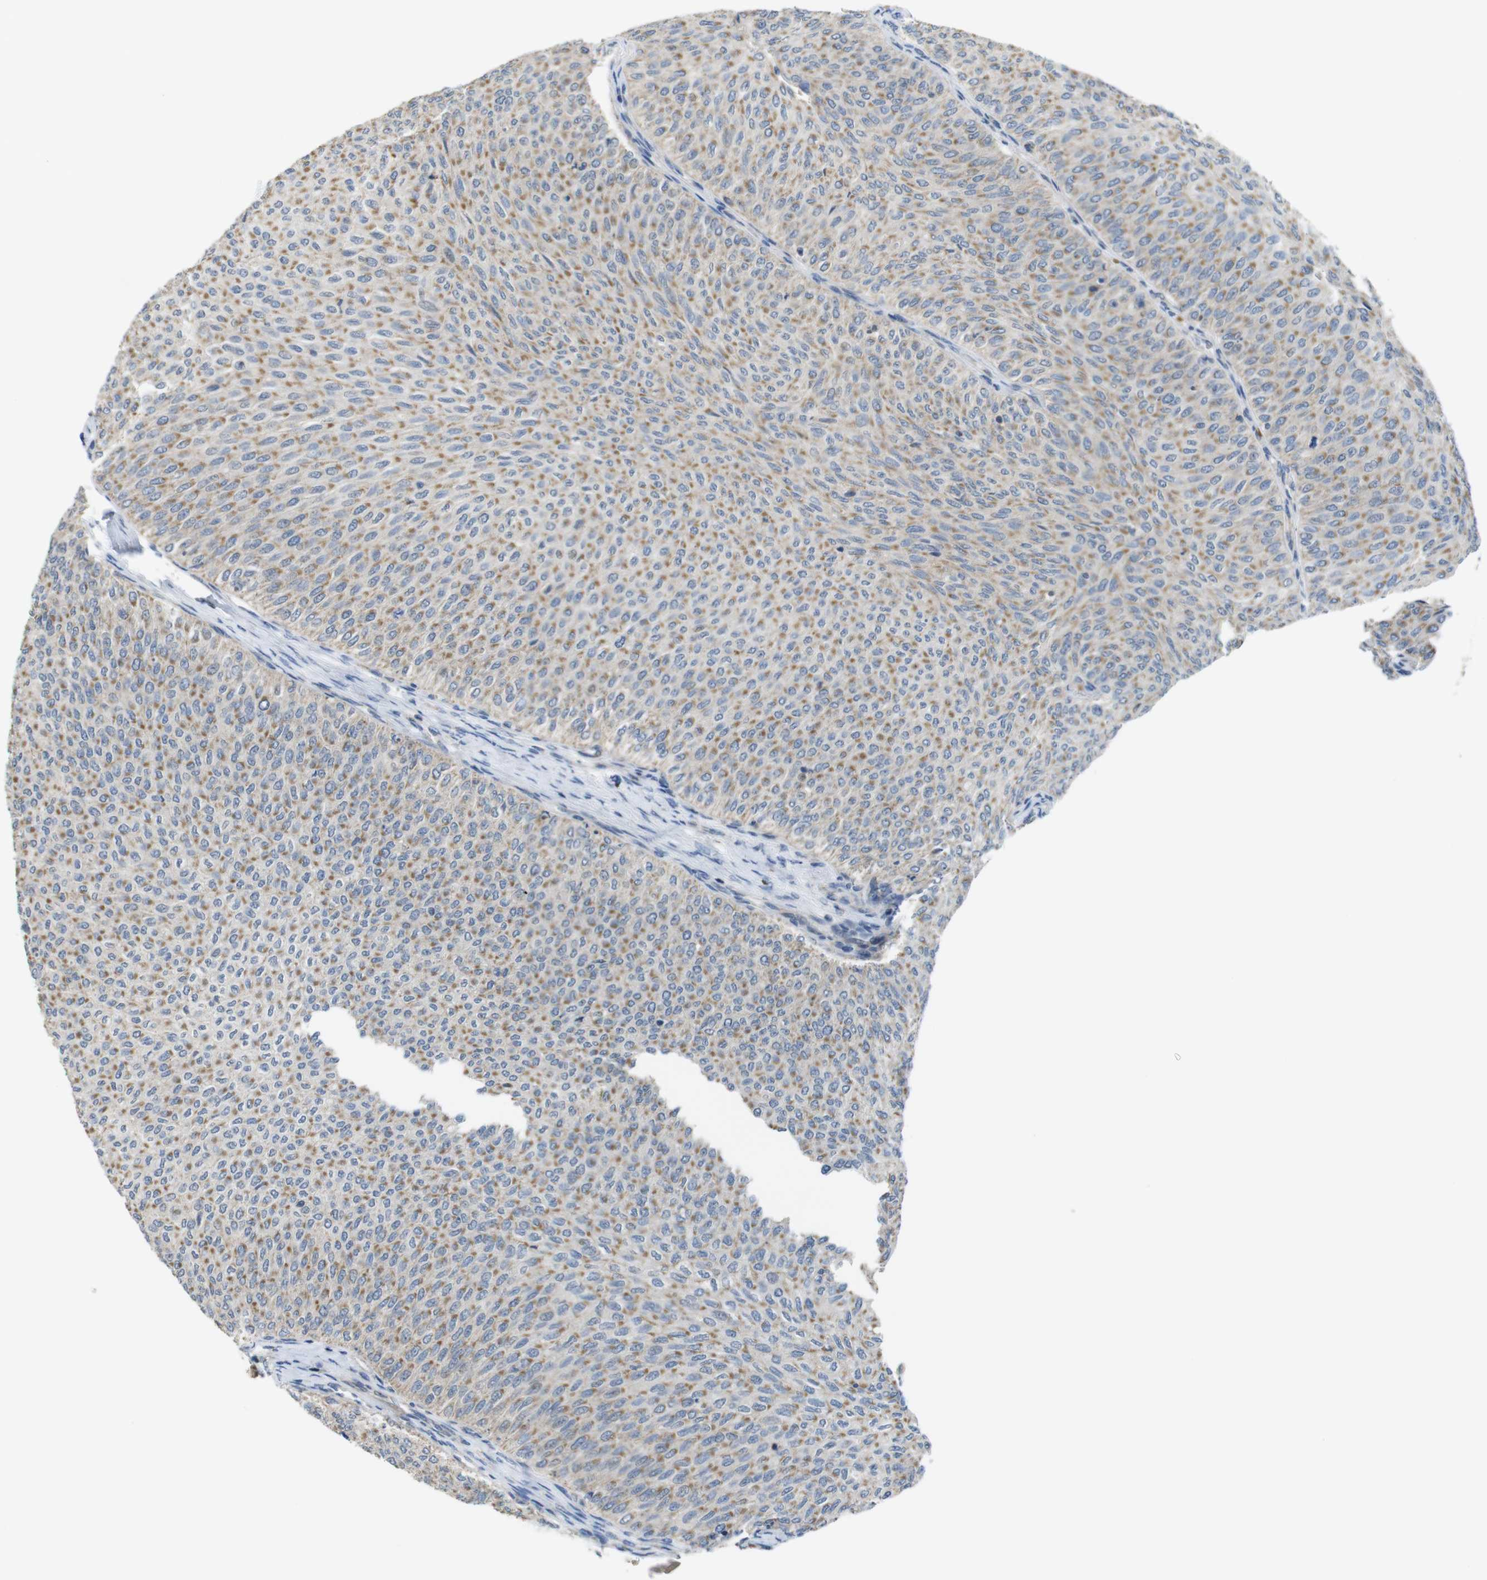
{"staining": {"intensity": "moderate", "quantity": ">75%", "location": "cytoplasmic/membranous"}, "tissue": "urothelial cancer", "cell_type": "Tumor cells", "image_type": "cancer", "snomed": [{"axis": "morphology", "description": "Urothelial carcinoma, Low grade"}, {"axis": "topography", "description": "Urinary bladder"}], "caption": "Immunohistochemical staining of low-grade urothelial carcinoma shows medium levels of moderate cytoplasmic/membranous positivity in about >75% of tumor cells.", "gene": "MARCHF1", "patient": {"sex": "male", "age": 78}}